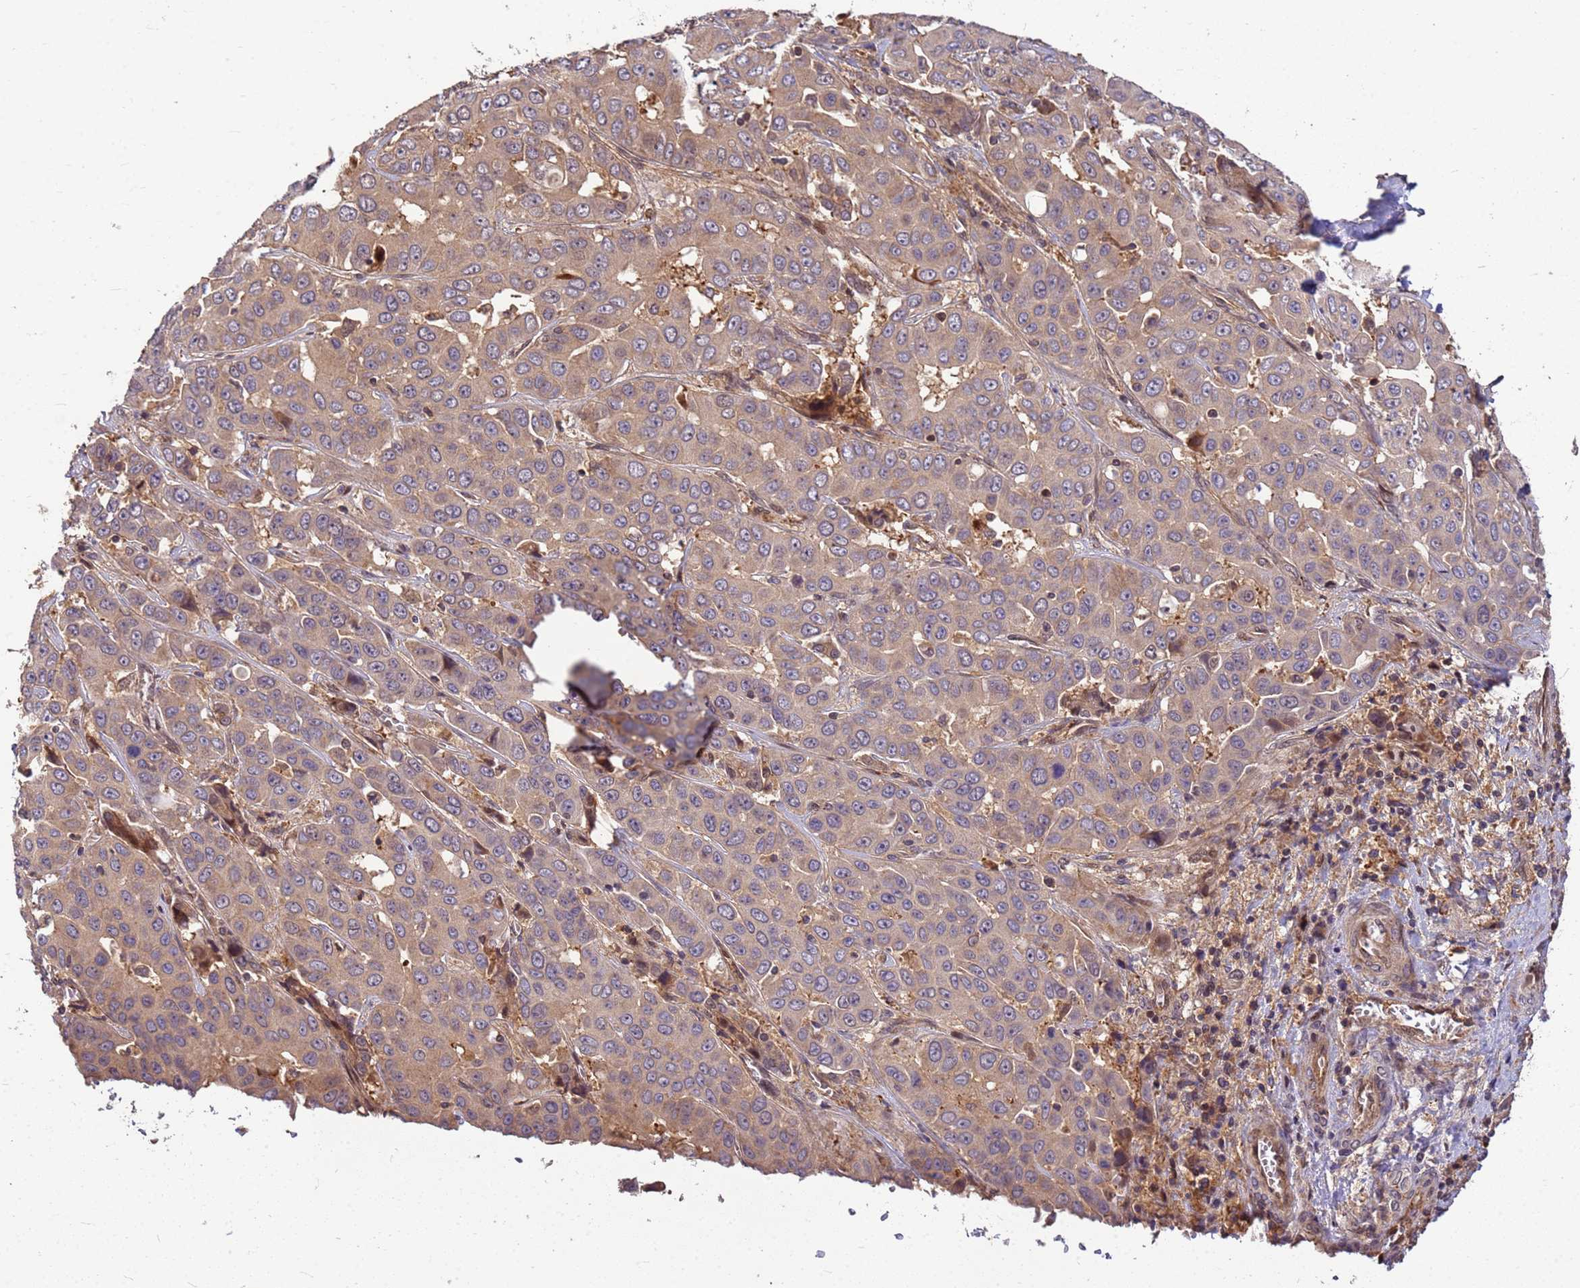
{"staining": {"intensity": "weak", "quantity": ">75%", "location": "cytoplasmic/membranous"}, "tissue": "liver cancer", "cell_type": "Tumor cells", "image_type": "cancer", "snomed": [{"axis": "morphology", "description": "Cholangiocarcinoma"}, {"axis": "topography", "description": "Liver"}], "caption": "DAB (3,3'-diaminobenzidine) immunohistochemical staining of cholangiocarcinoma (liver) demonstrates weak cytoplasmic/membranous protein expression in about >75% of tumor cells. Using DAB (brown) and hematoxylin (blue) stains, captured at high magnification using brightfield microscopy.", "gene": "DUS4L", "patient": {"sex": "female", "age": 52}}